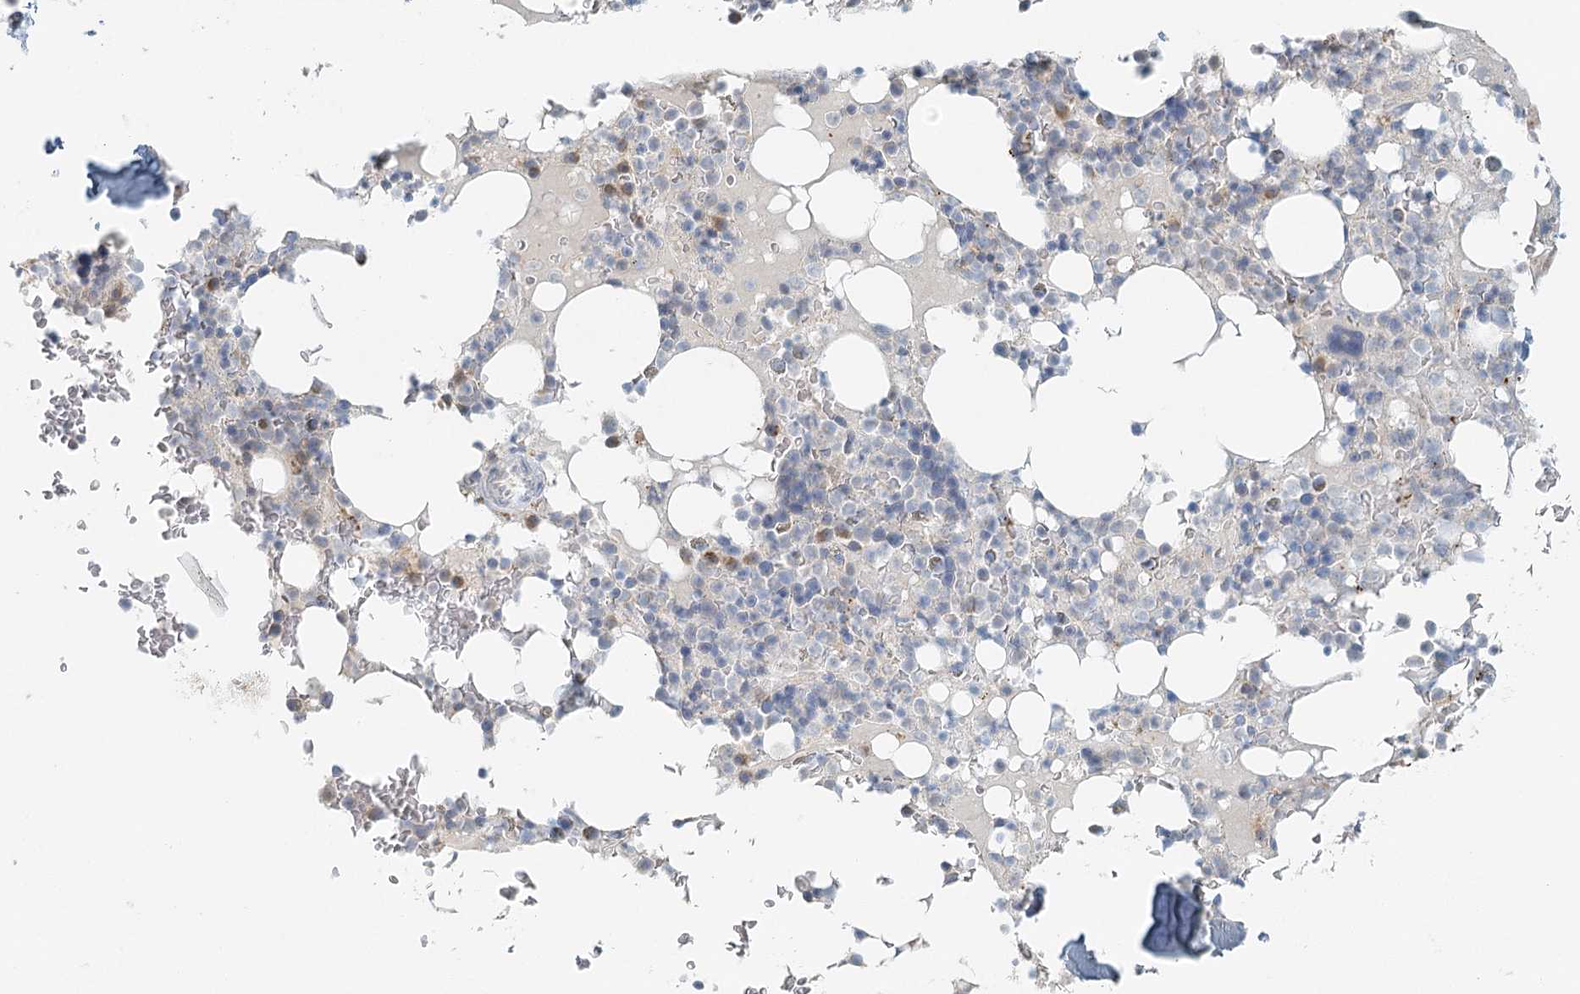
{"staining": {"intensity": "weak", "quantity": "<25%", "location": "cytoplasmic/membranous"}, "tissue": "bone marrow", "cell_type": "Hematopoietic cells", "image_type": "normal", "snomed": [{"axis": "morphology", "description": "Normal tissue, NOS"}, {"axis": "topography", "description": "Bone marrow"}], "caption": "Immunohistochemistry histopathology image of normal bone marrow stained for a protein (brown), which exhibits no expression in hematopoietic cells. Brightfield microscopy of immunohistochemistry stained with DAB (3,3'-diaminobenzidine) (brown) and hematoxylin (blue), captured at high magnification.", "gene": "VSIG1", "patient": {"sex": "male", "age": 58}}